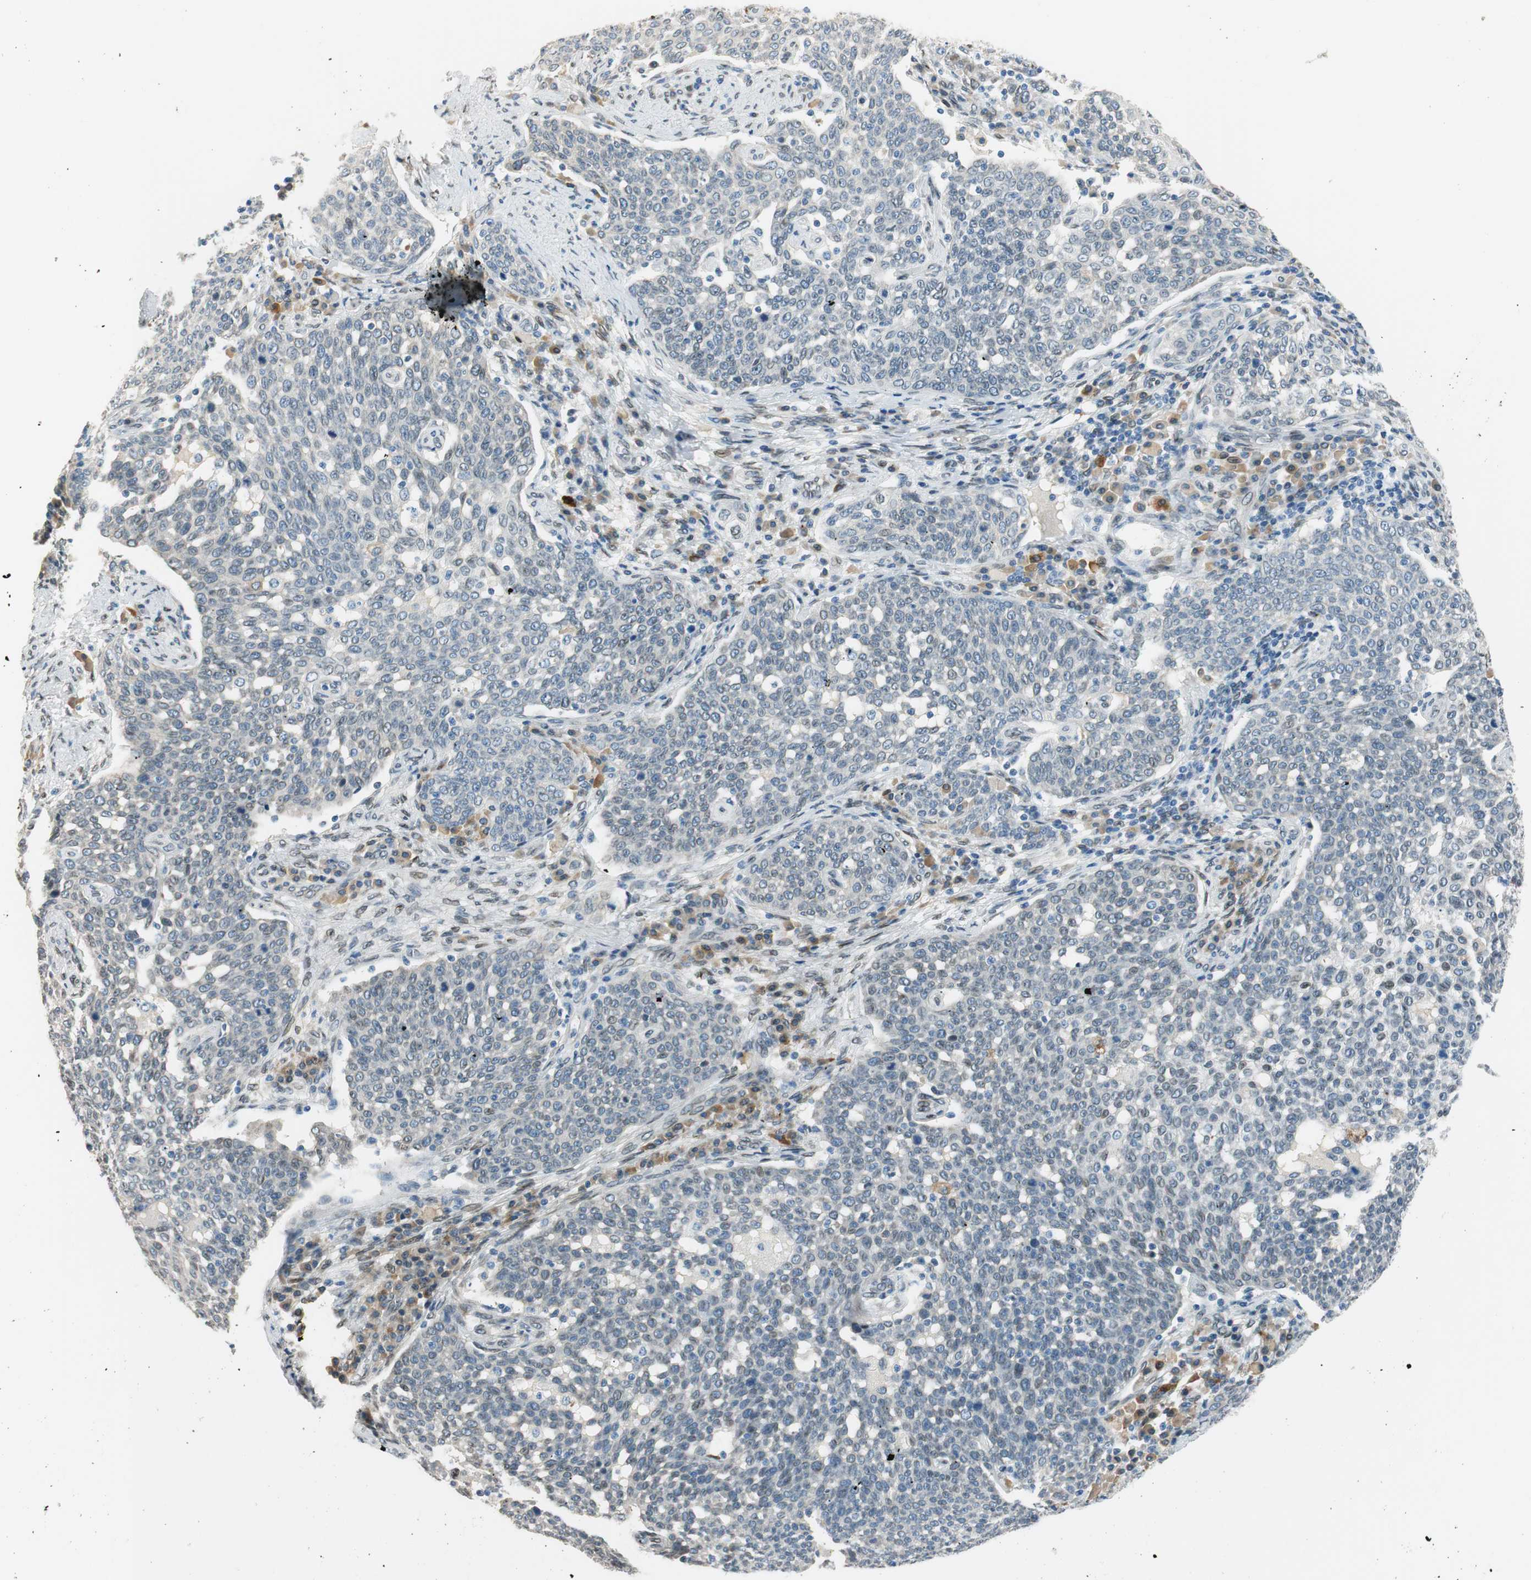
{"staining": {"intensity": "negative", "quantity": "none", "location": "none"}, "tissue": "cervical cancer", "cell_type": "Tumor cells", "image_type": "cancer", "snomed": [{"axis": "morphology", "description": "Squamous cell carcinoma, NOS"}, {"axis": "topography", "description": "Cervix"}], "caption": "Cervical squamous cell carcinoma stained for a protein using immunohistochemistry (IHC) reveals no expression tumor cells.", "gene": "TMEM260", "patient": {"sex": "female", "age": 34}}